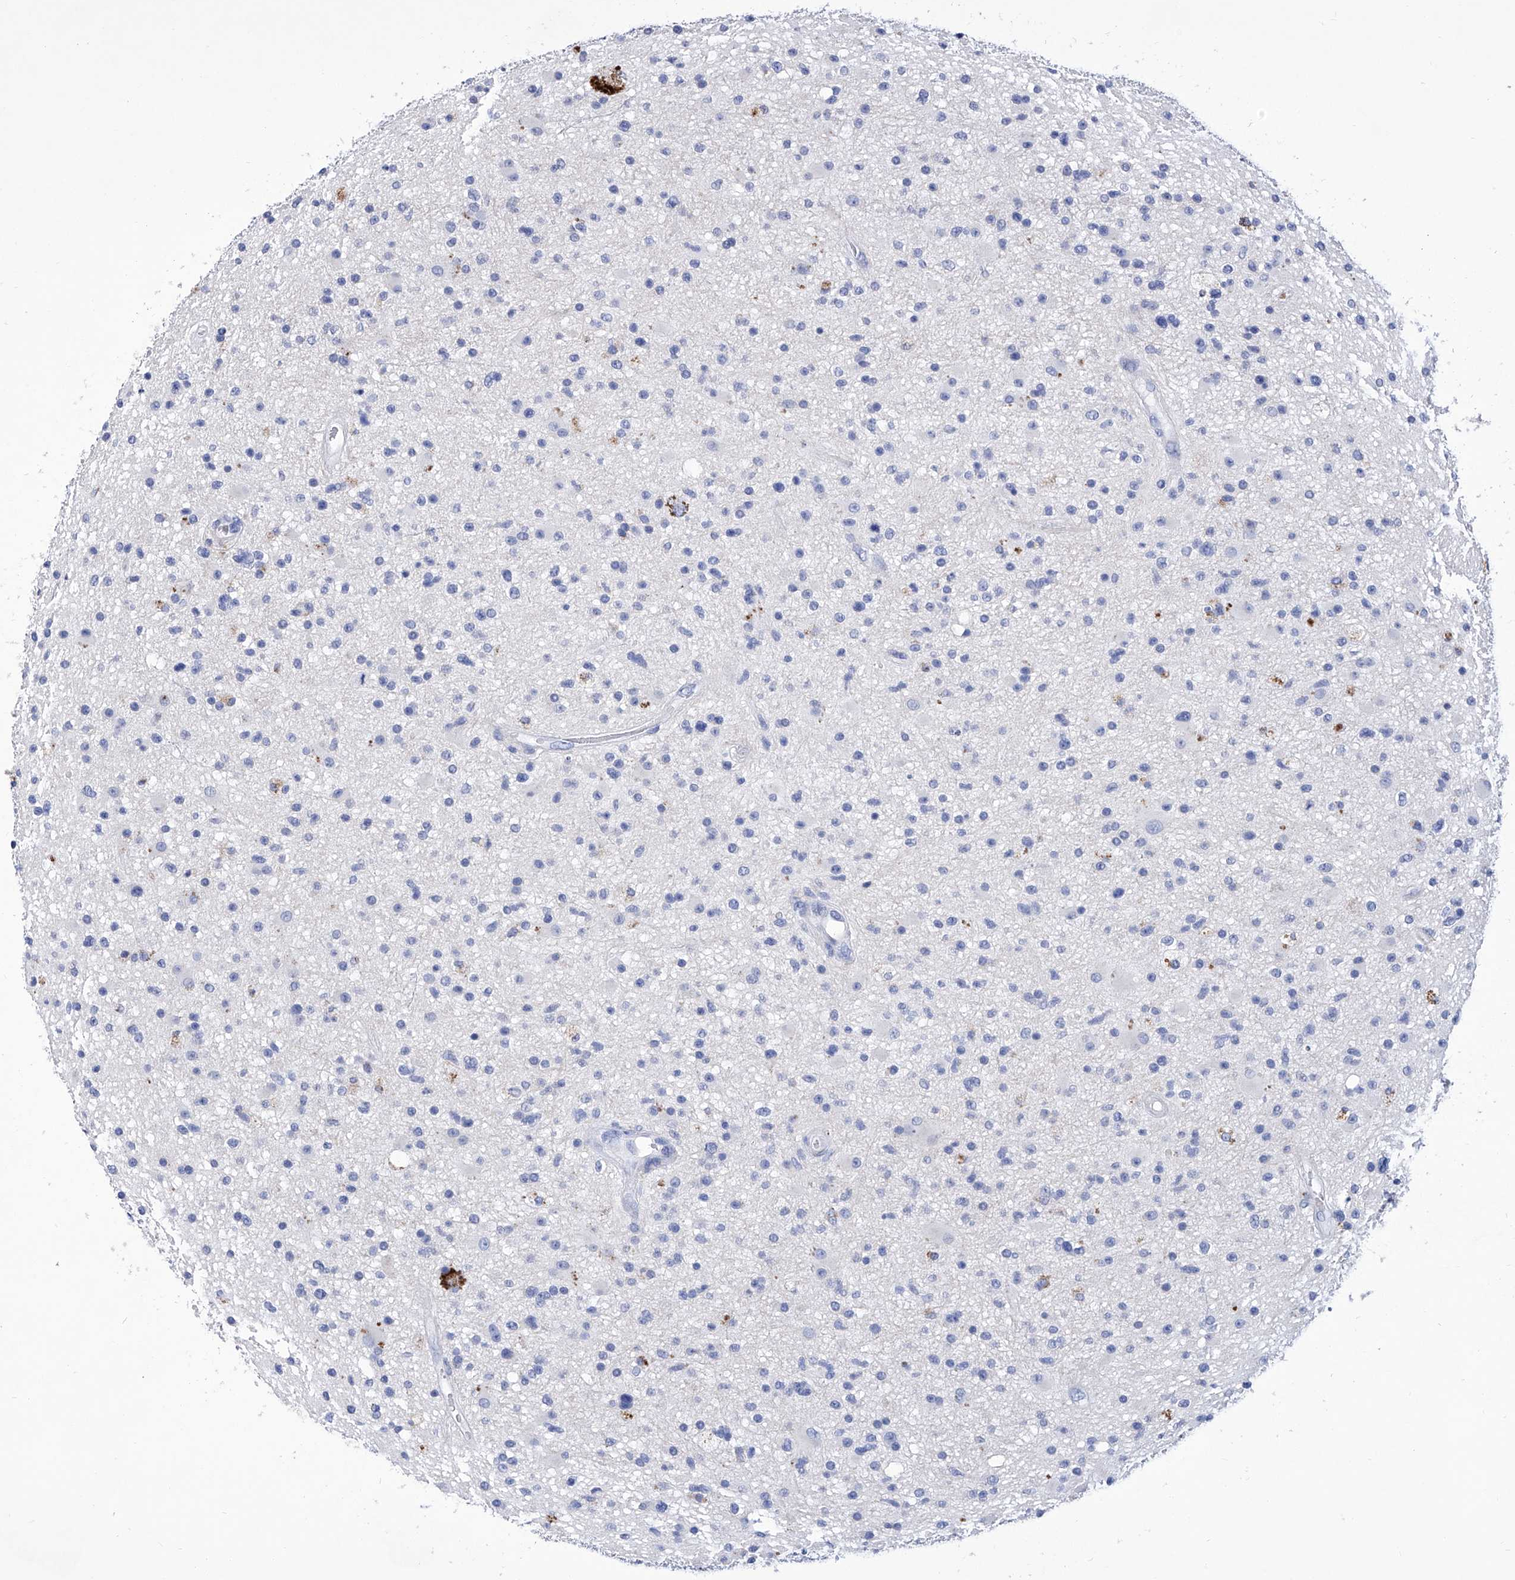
{"staining": {"intensity": "negative", "quantity": "none", "location": "none"}, "tissue": "glioma", "cell_type": "Tumor cells", "image_type": "cancer", "snomed": [{"axis": "morphology", "description": "Glioma, malignant, High grade"}, {"axis": "topography", "description": "Brain"}], "caption": "The image exhibits no significant expression in tumor cells of malignant high-grade glioma.", "gene": "IFNL2", "patient": {"sex": "male", "age": 33}}